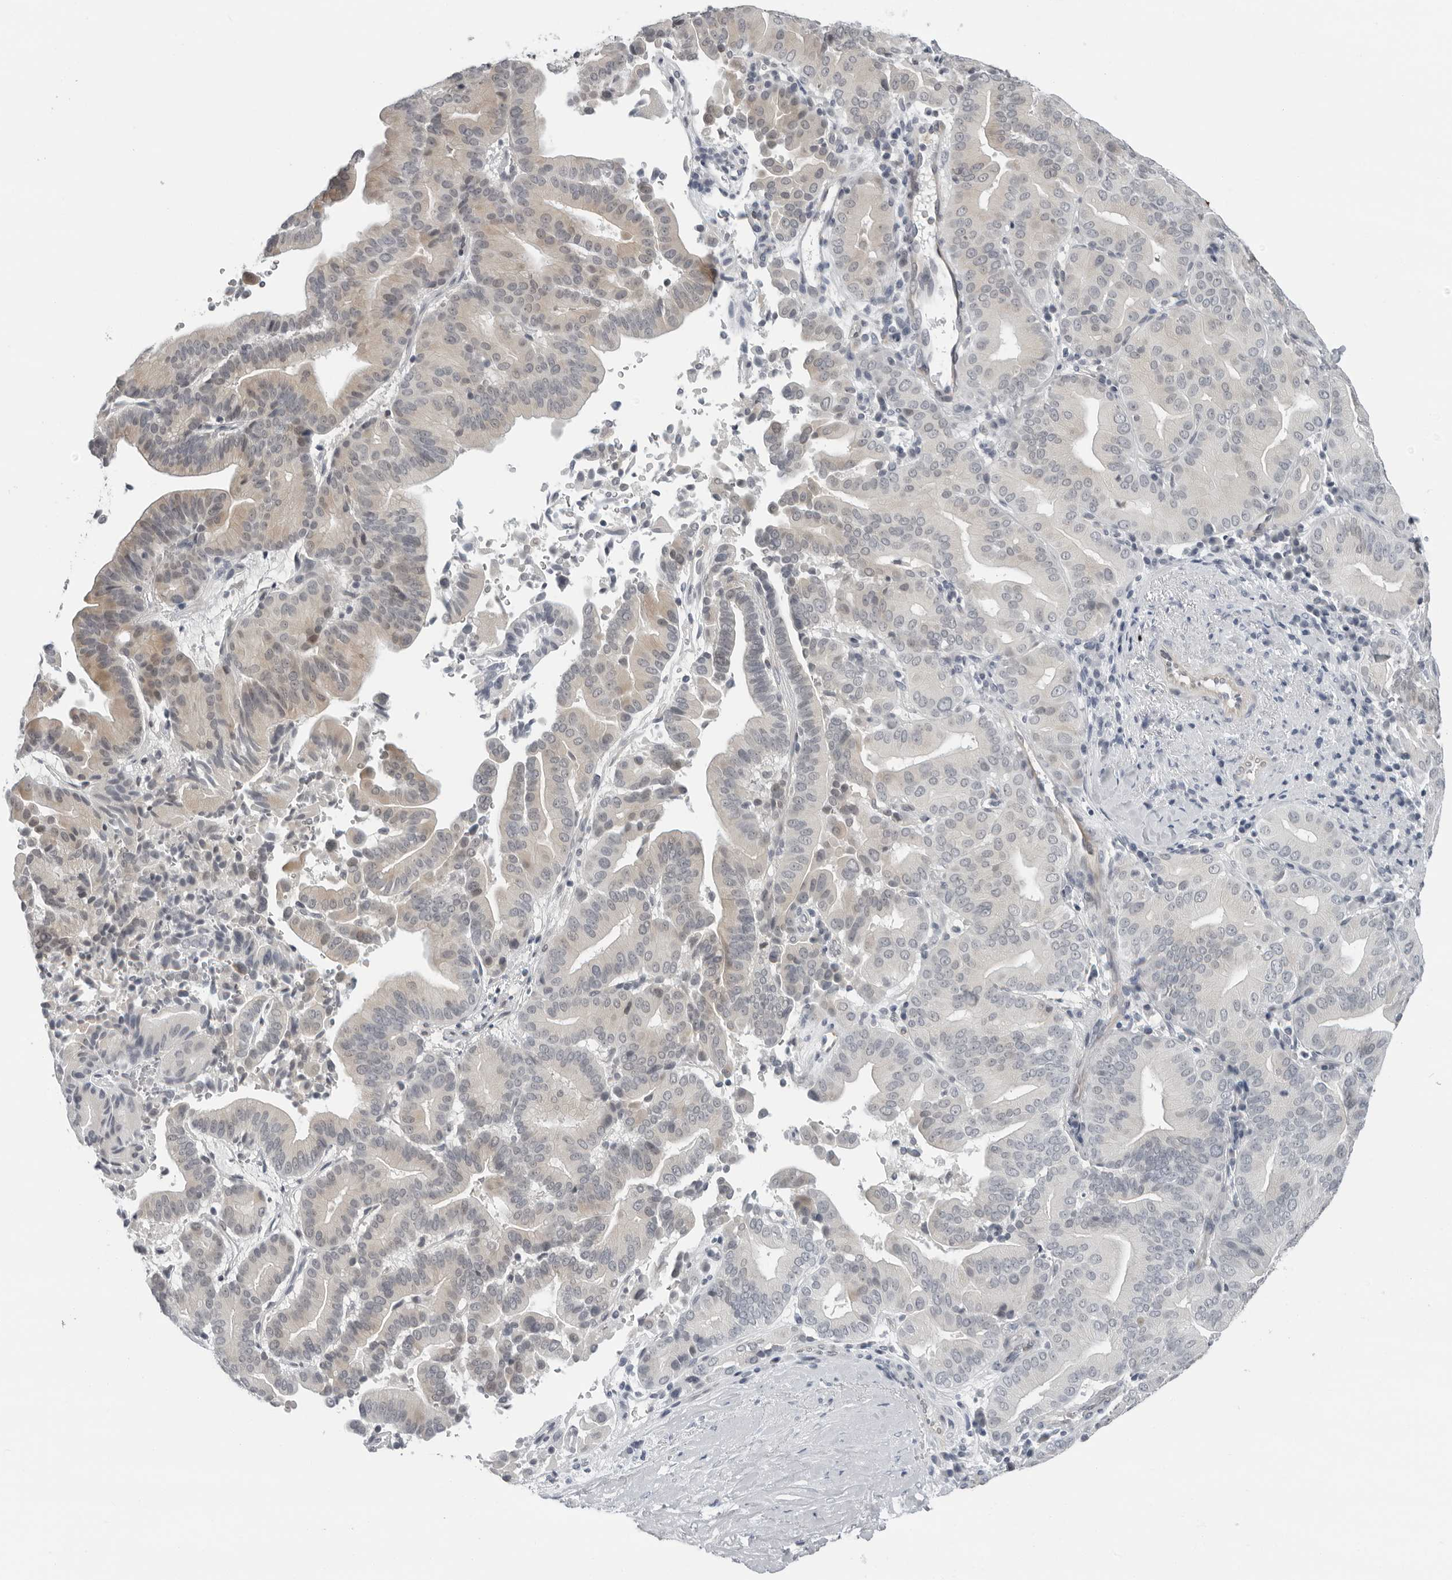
{"staining": {"intensity": "weak", "quantity": "<25%", "location": "cytoplasmic/membranous"}, "tissue": "liver cancer", "cell_type": "Tumor cells", "image_type": "cancer", "snomed": [{"axis": "morphology", "description": "Cholangiocarcinoma"}, {"axis": "topography", "description": "Liver"}], "caption": "There is no significant staining in tumor cells of cholangiocarcinoma (liver).", "gene": "OPLAH", "patient": {"sex": "female", "age": 75}}